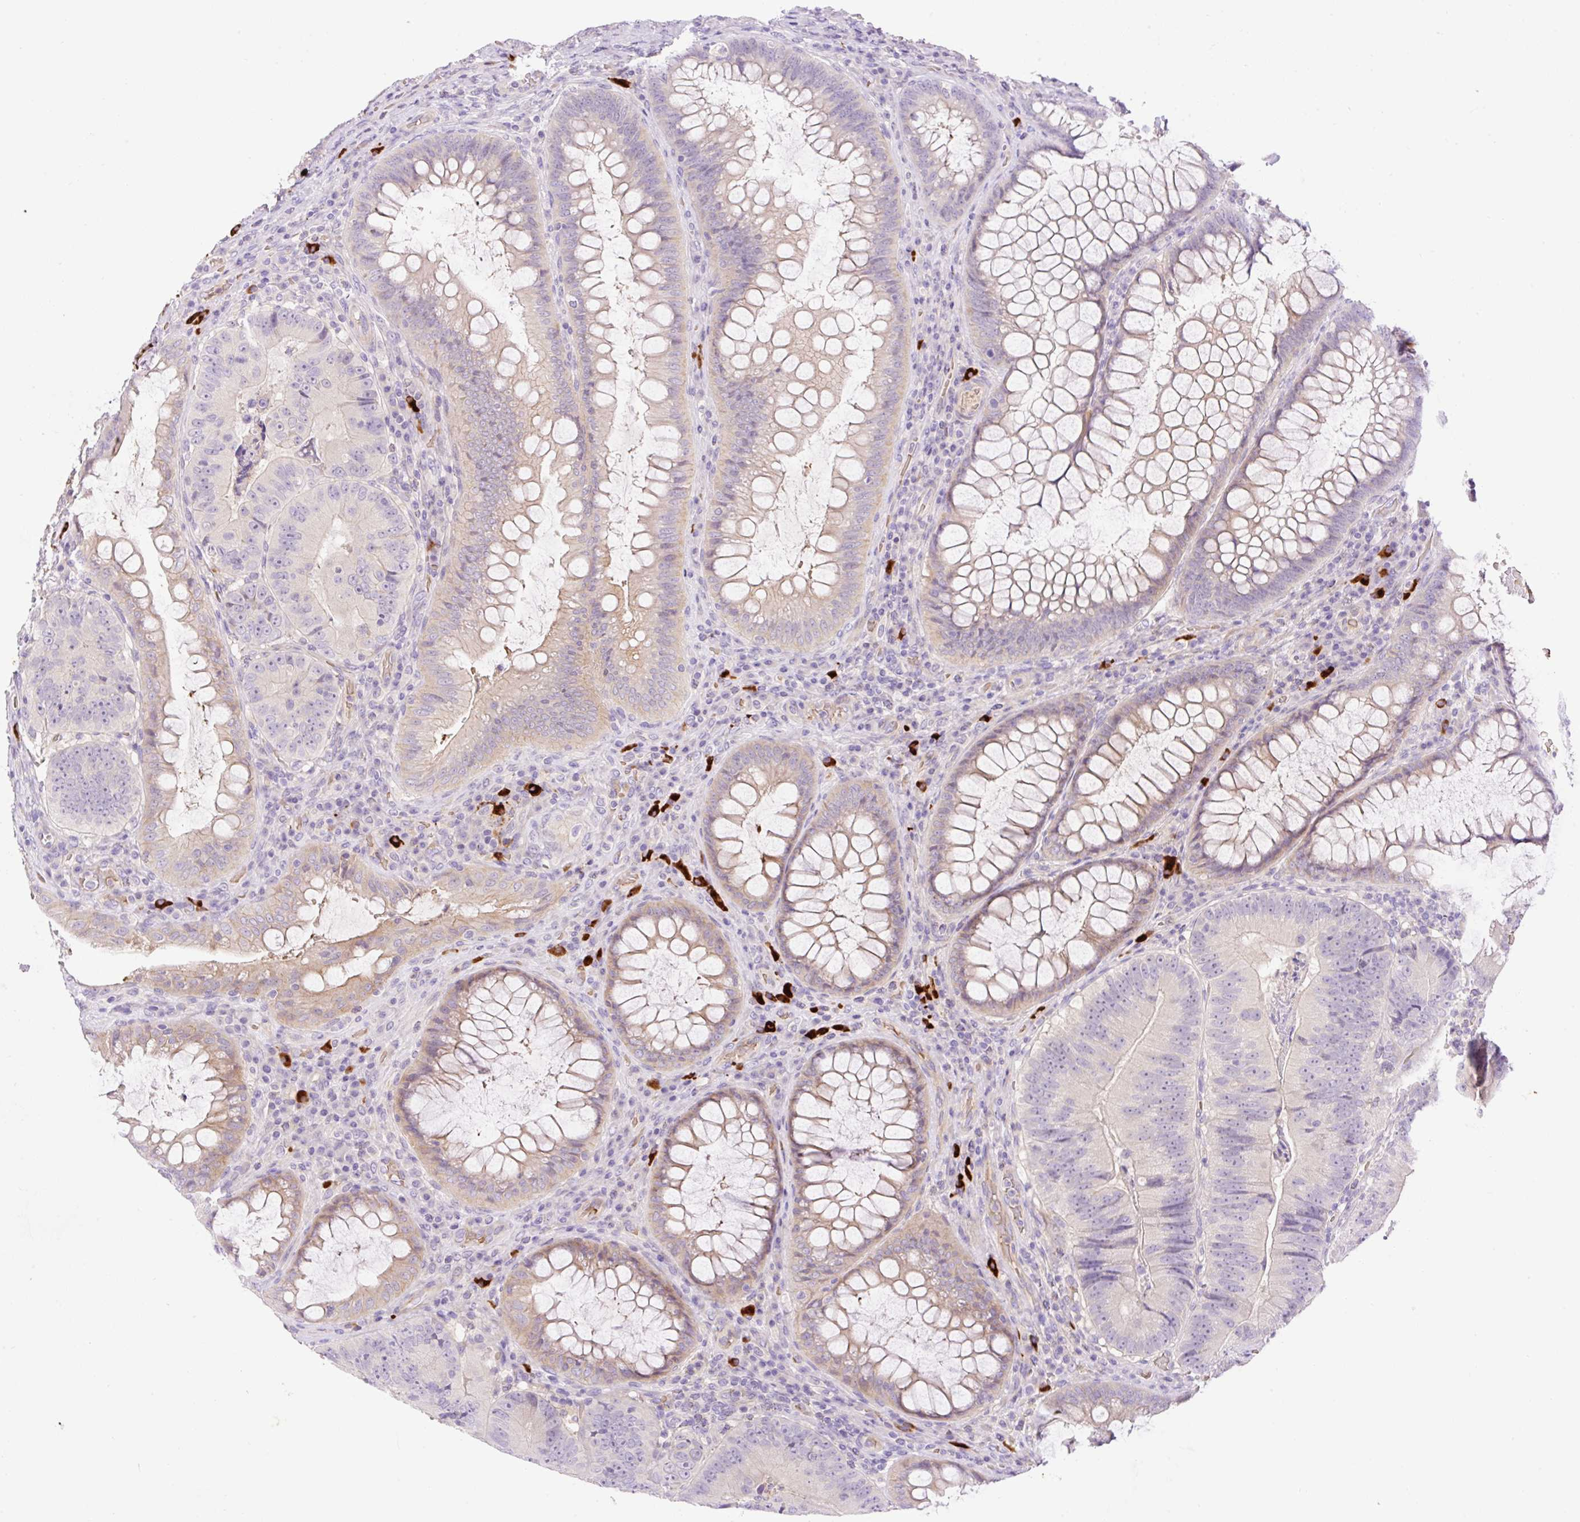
{"staining": {"intensity": "negative", "quantity": "none", "location": "none"}, "tissue": "colorectal cancer", "cell_type": "Tumor cells", "image_type": "cancer", "snomed": [{"axis": "morphology", "description": "Adenocarcinoma, NOS"}, {"axis": "topography", "description": "Colon"}], "caption": "Tumor cells are negative for protein expression in human adenocarcinoma (colorectal). Brightfield microscopy of immunohistochemistry stained with DAB (3,3'-diaminobenzidine) (brown) and hematoxylin (blue), captured at high magnification.", "gene": "LHFPL5", "patient": {"sex": "female", "age": 86}}